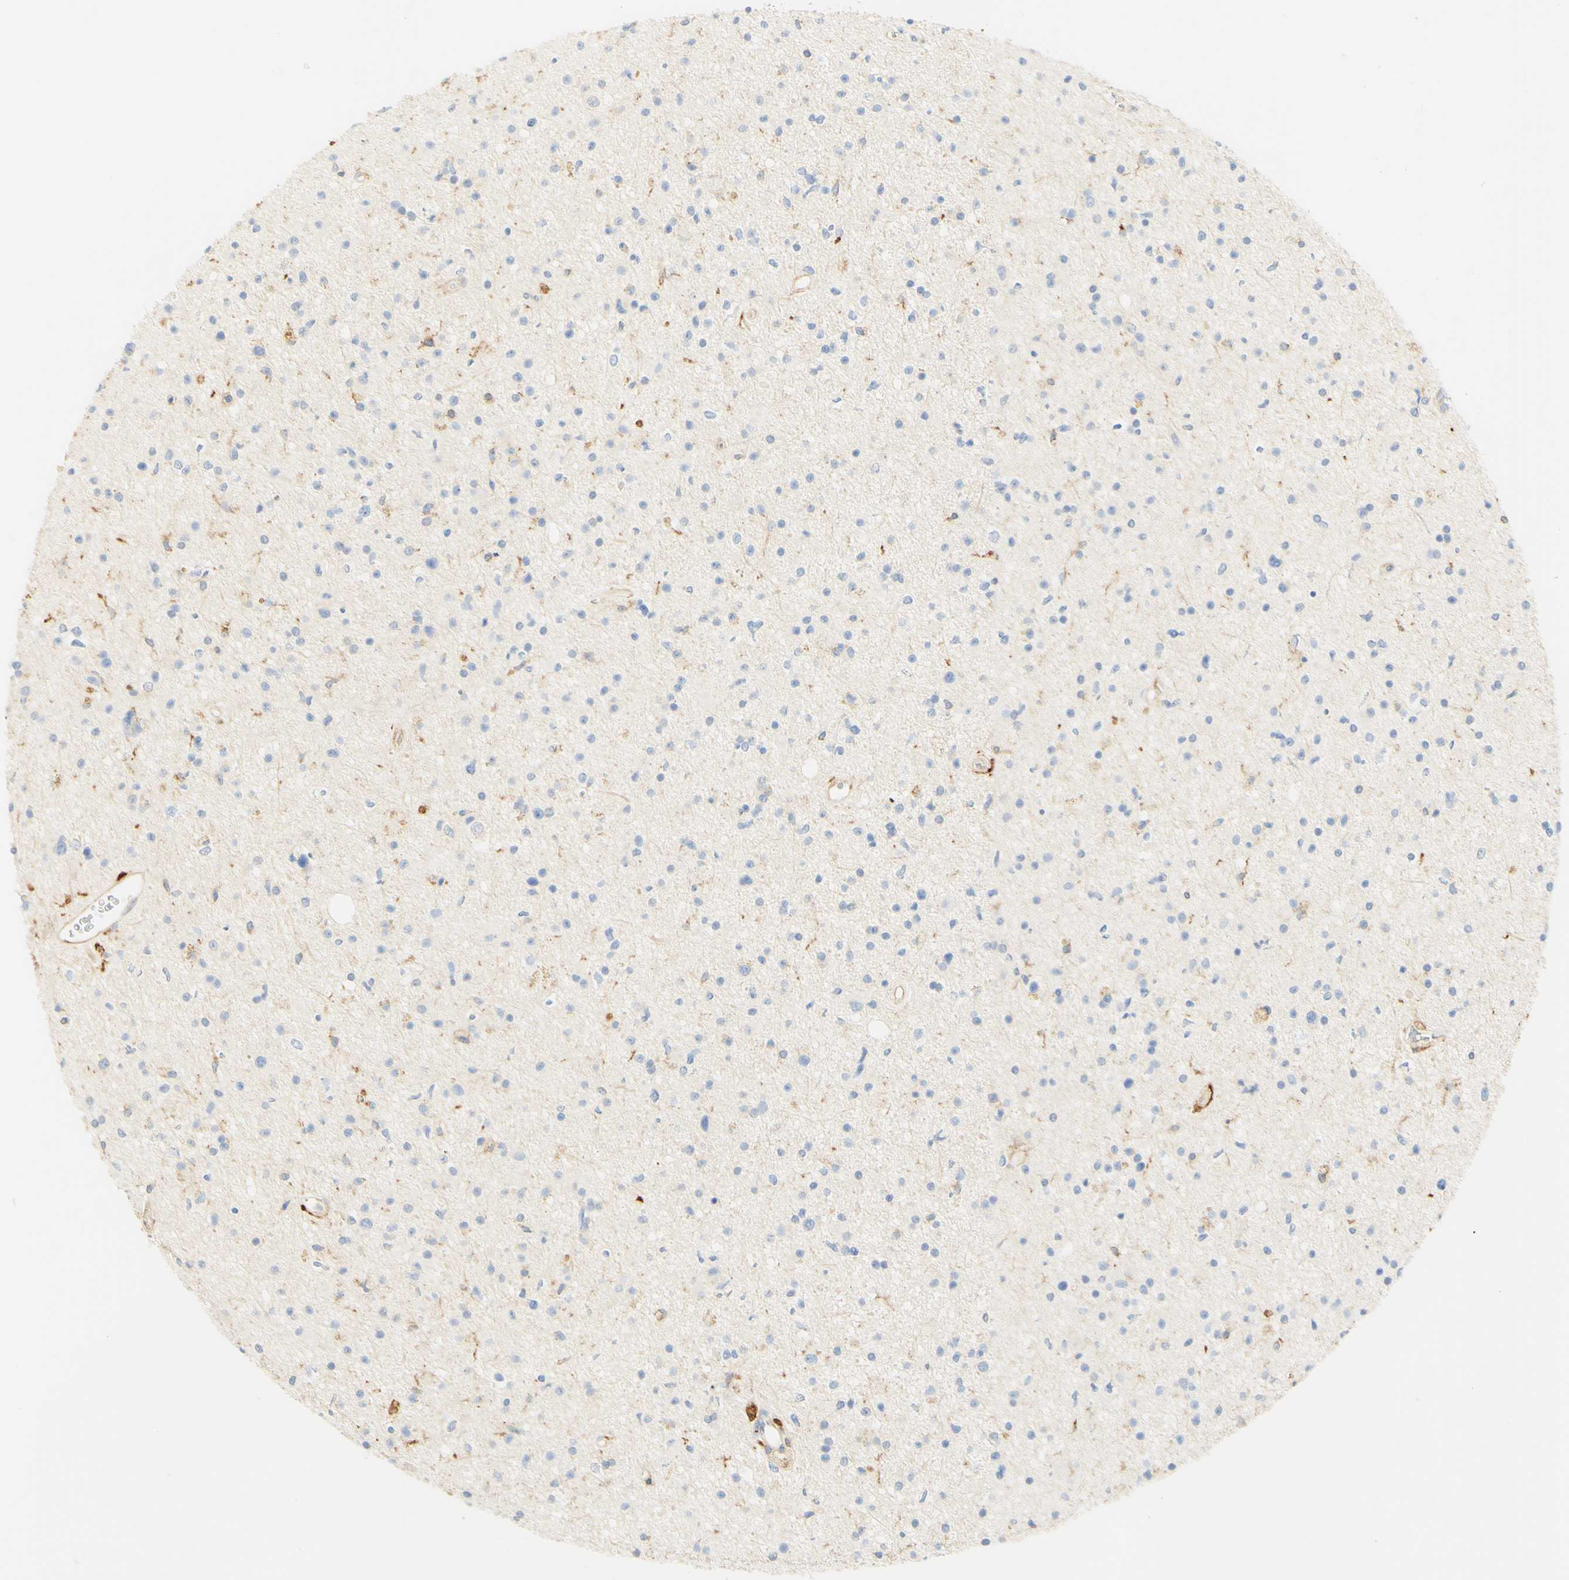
{"staining": {"intensity": "weak", "quantity": "<25%", "location": "cytoplasmic/membranous"}, "tissue": "glioma", "cell_type": "Tumor cells", "image_type": "cancer", "snomed": [{"axis": "morphology", "description": "Glioma, malignant, High grade"}, {"axis": "topography", "description": "Brain"}], "caption": "Immunohistochemistry micrograph of human glioma stained for a protein (brown), which reveals no staining in tumor cells.", "gene": "FCGRT", "patient": {"sex": "male", "age": 33}}